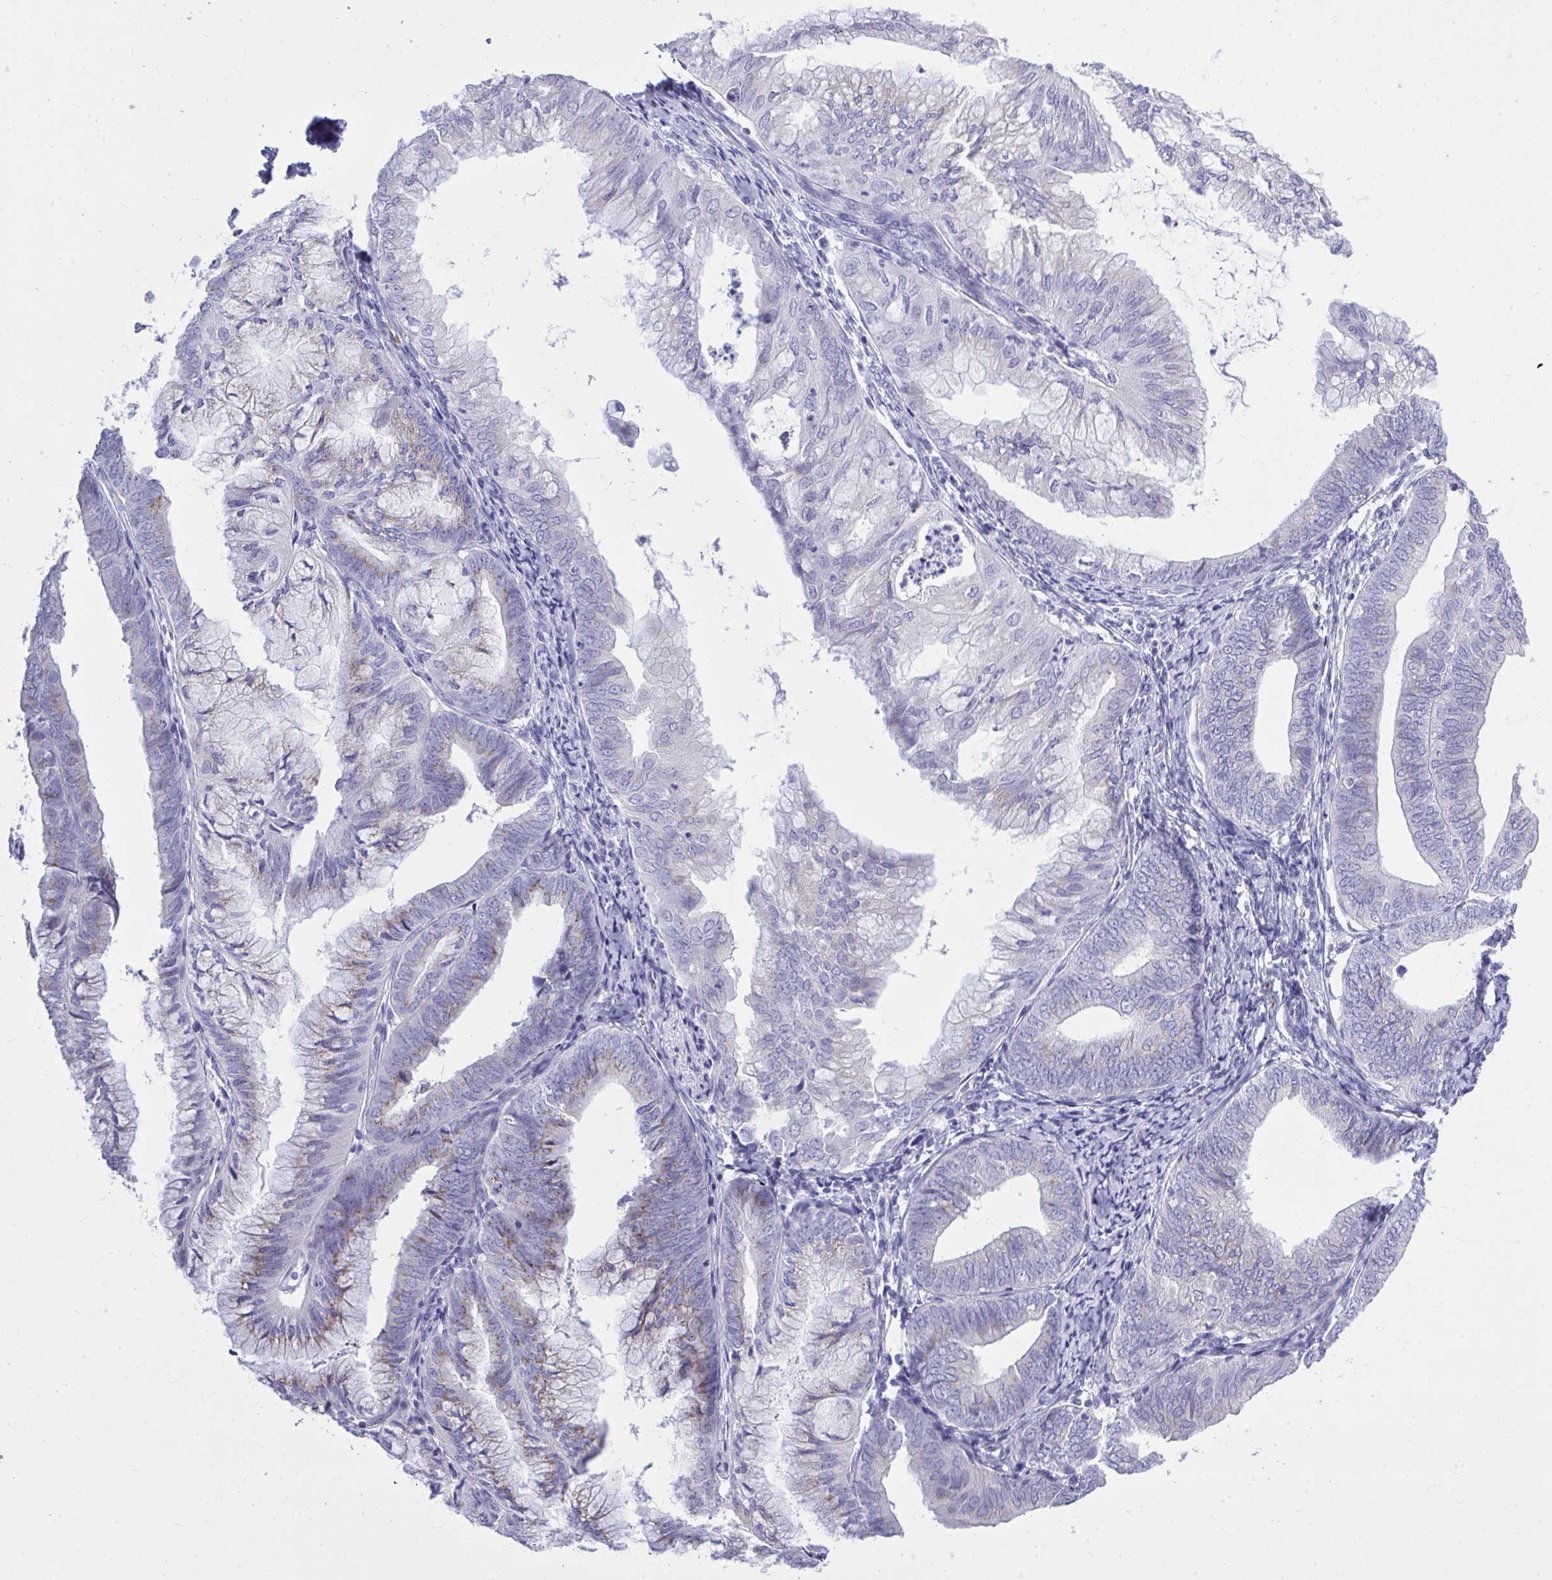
{"staining": {"intensity": "weak", "quantity": "<25%", "location": "cytoplasmic/membranous"}, "tissue": "endometrial cancer", "cell_type": "Tumor cells", "image_type": "cancer", "snomed": [{"axis": "morphology", "description": "Adenocarcinoma, NOS"}, {"axis": "topography", "description": "Endometrium"}], "caption": "Tumor cells show no significant positivity in adenocarcinoma (endometrial).", "gene": "PSD", "patient": {"sex": "female", "age": 75}}